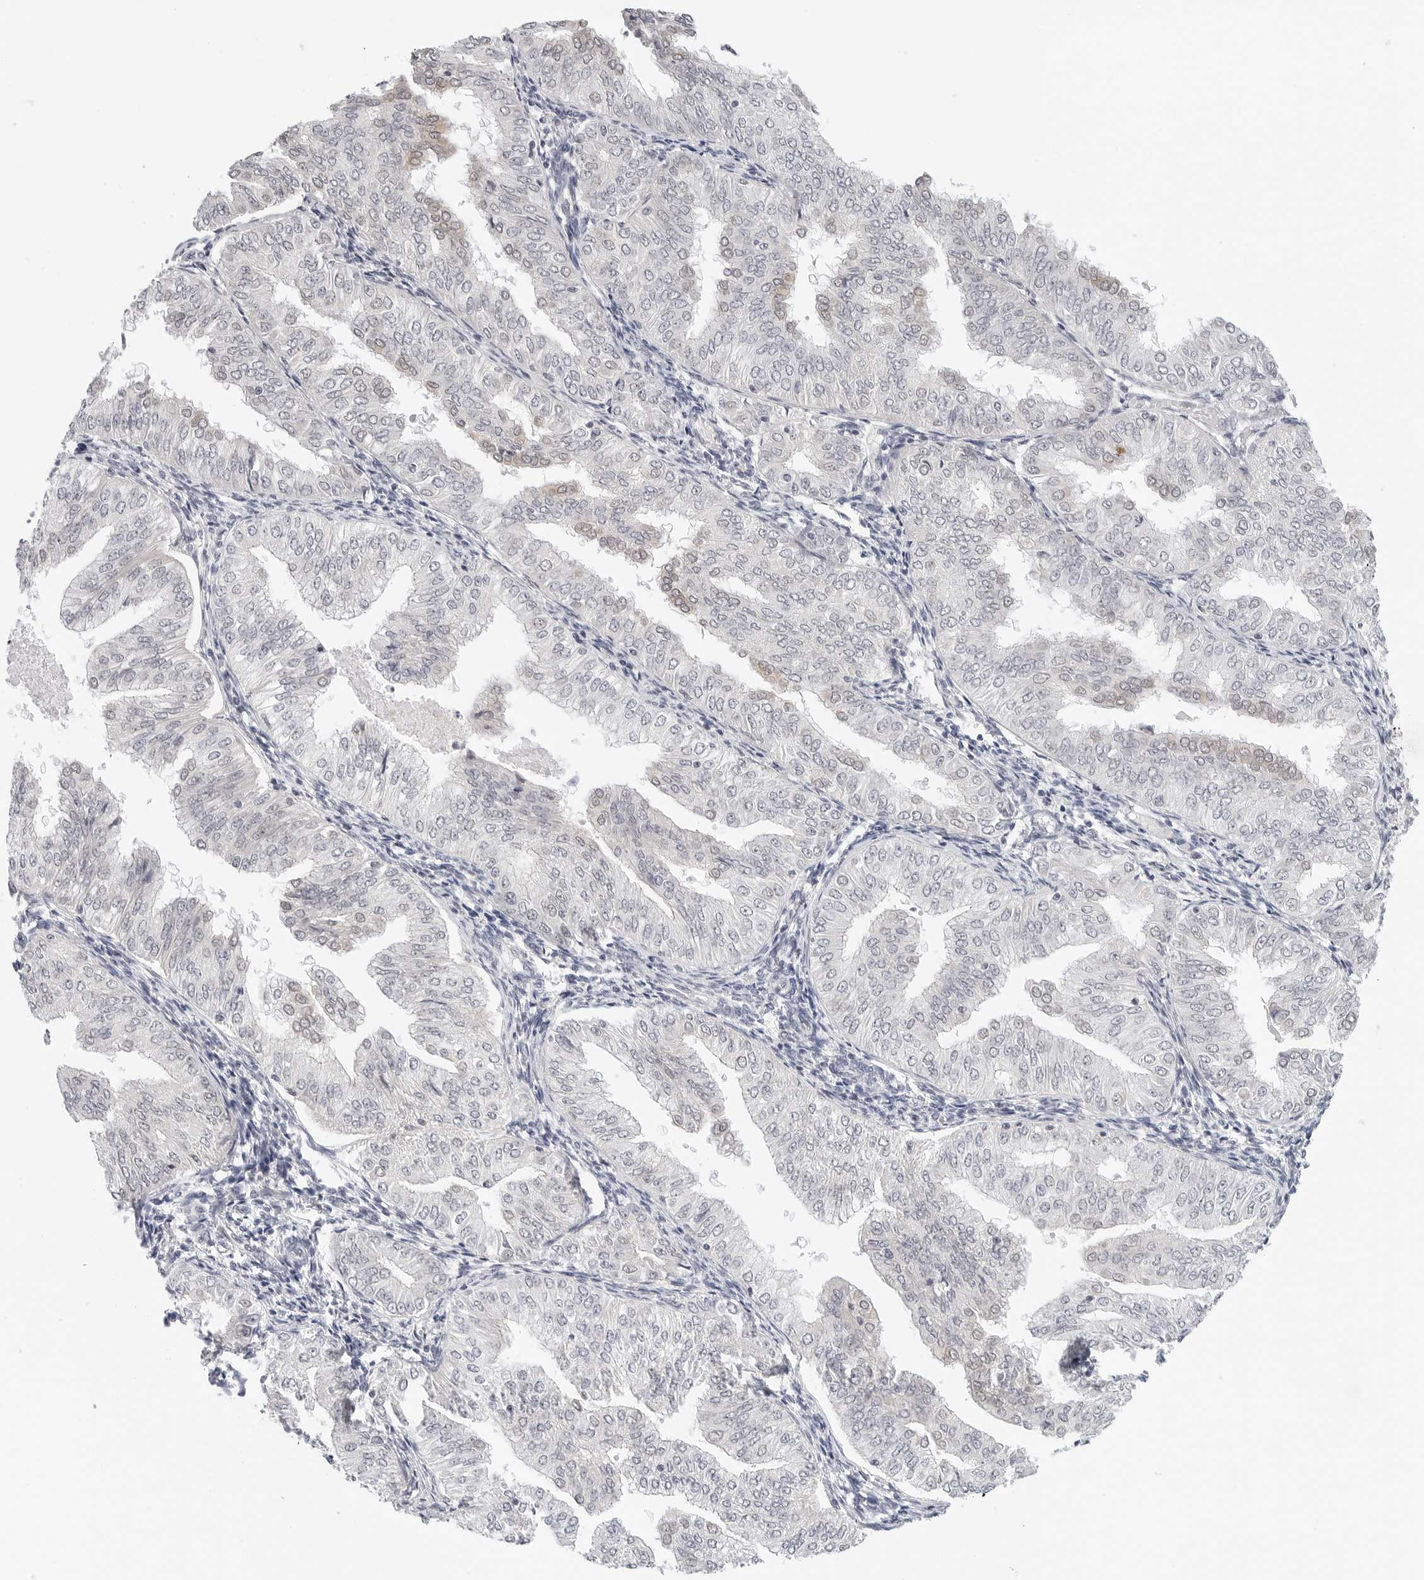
{"staining": {"intensity": "negative", "quantity": "none", "location": "none"}, "tissue": "endometrial cancer", "cell_type": "Tumor cells", "image_type": "cancer", "snomed": [{"axis": "morphology", "description": "Normal tissue, NOS"}, {"axis": "morphology", "description": "Adenocarcinoma, NOS"}, {"axis": "topography", "description": "Endometrium"}], "caption": "Protein analysis of endometrial adenocarcinoma demonstrates no significant staining in tumor cells. (Immunohistochemistry, brightfield microscopy, high magnification).", "gene": "TSEN2", "patient": {"sex": "female", "age": 53}}